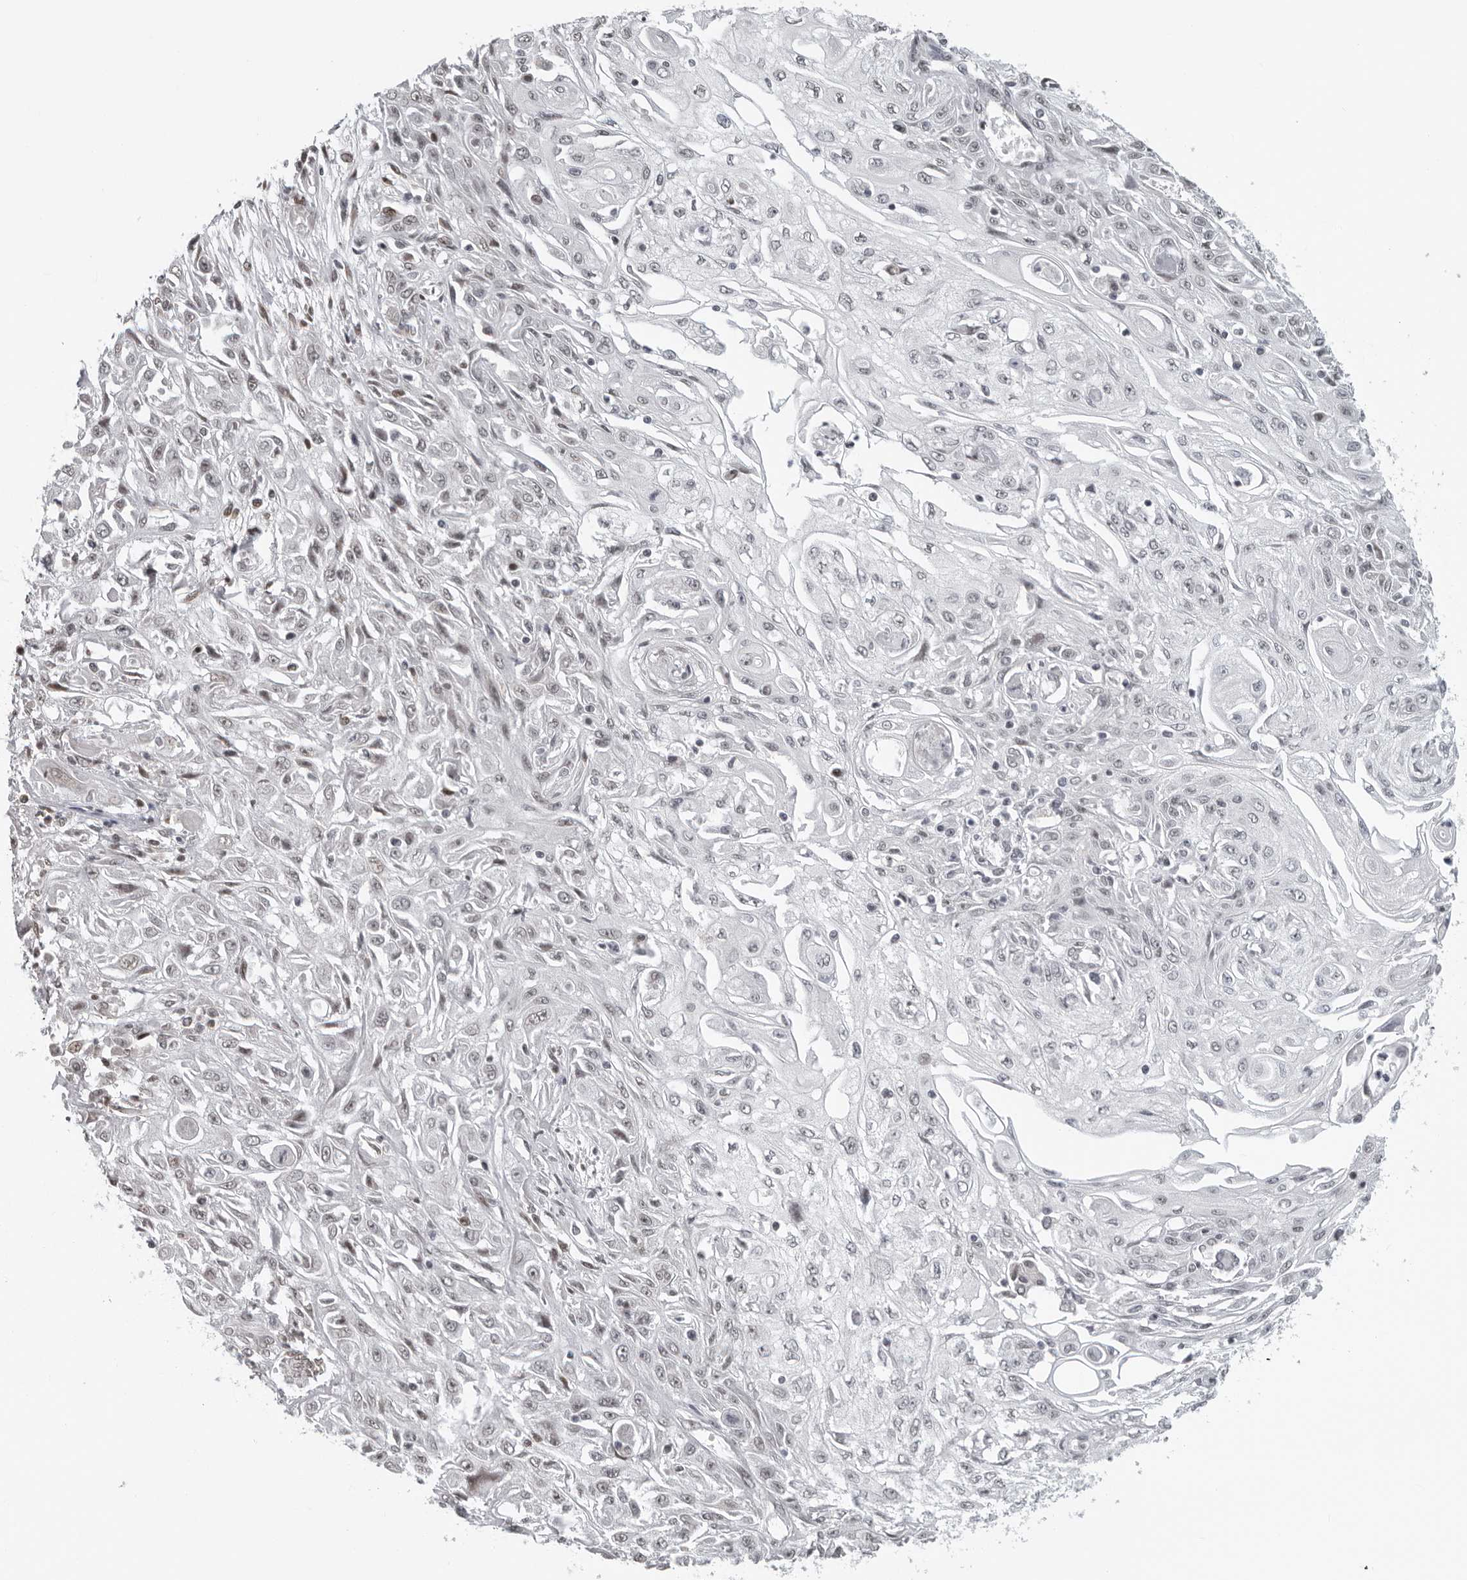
{"staining": {"intensity": "negative", "quantity": "none", "location": "none"}, "tissue": "skin cancer", "cell_type": "Tumor cells", "image_type": "cancer", "snomed": [{"axis": "morphology", "description": "Squamous cell carcinoma, NOS"}, {"axis": "morphology", "description": "Squamous cell carcinoma, metastatic, NOS"}, {"axis": "topography", "description": "Skin"}, {"axis": "topography", "description": "Lymph node"}], "caption": "Immunohistochemical staining of human squamous cell carcinoma (skin) reveals no significant positivity in tumor cells.", "gene": "MAF", "patient": {"sex": "male", "age": 75}}